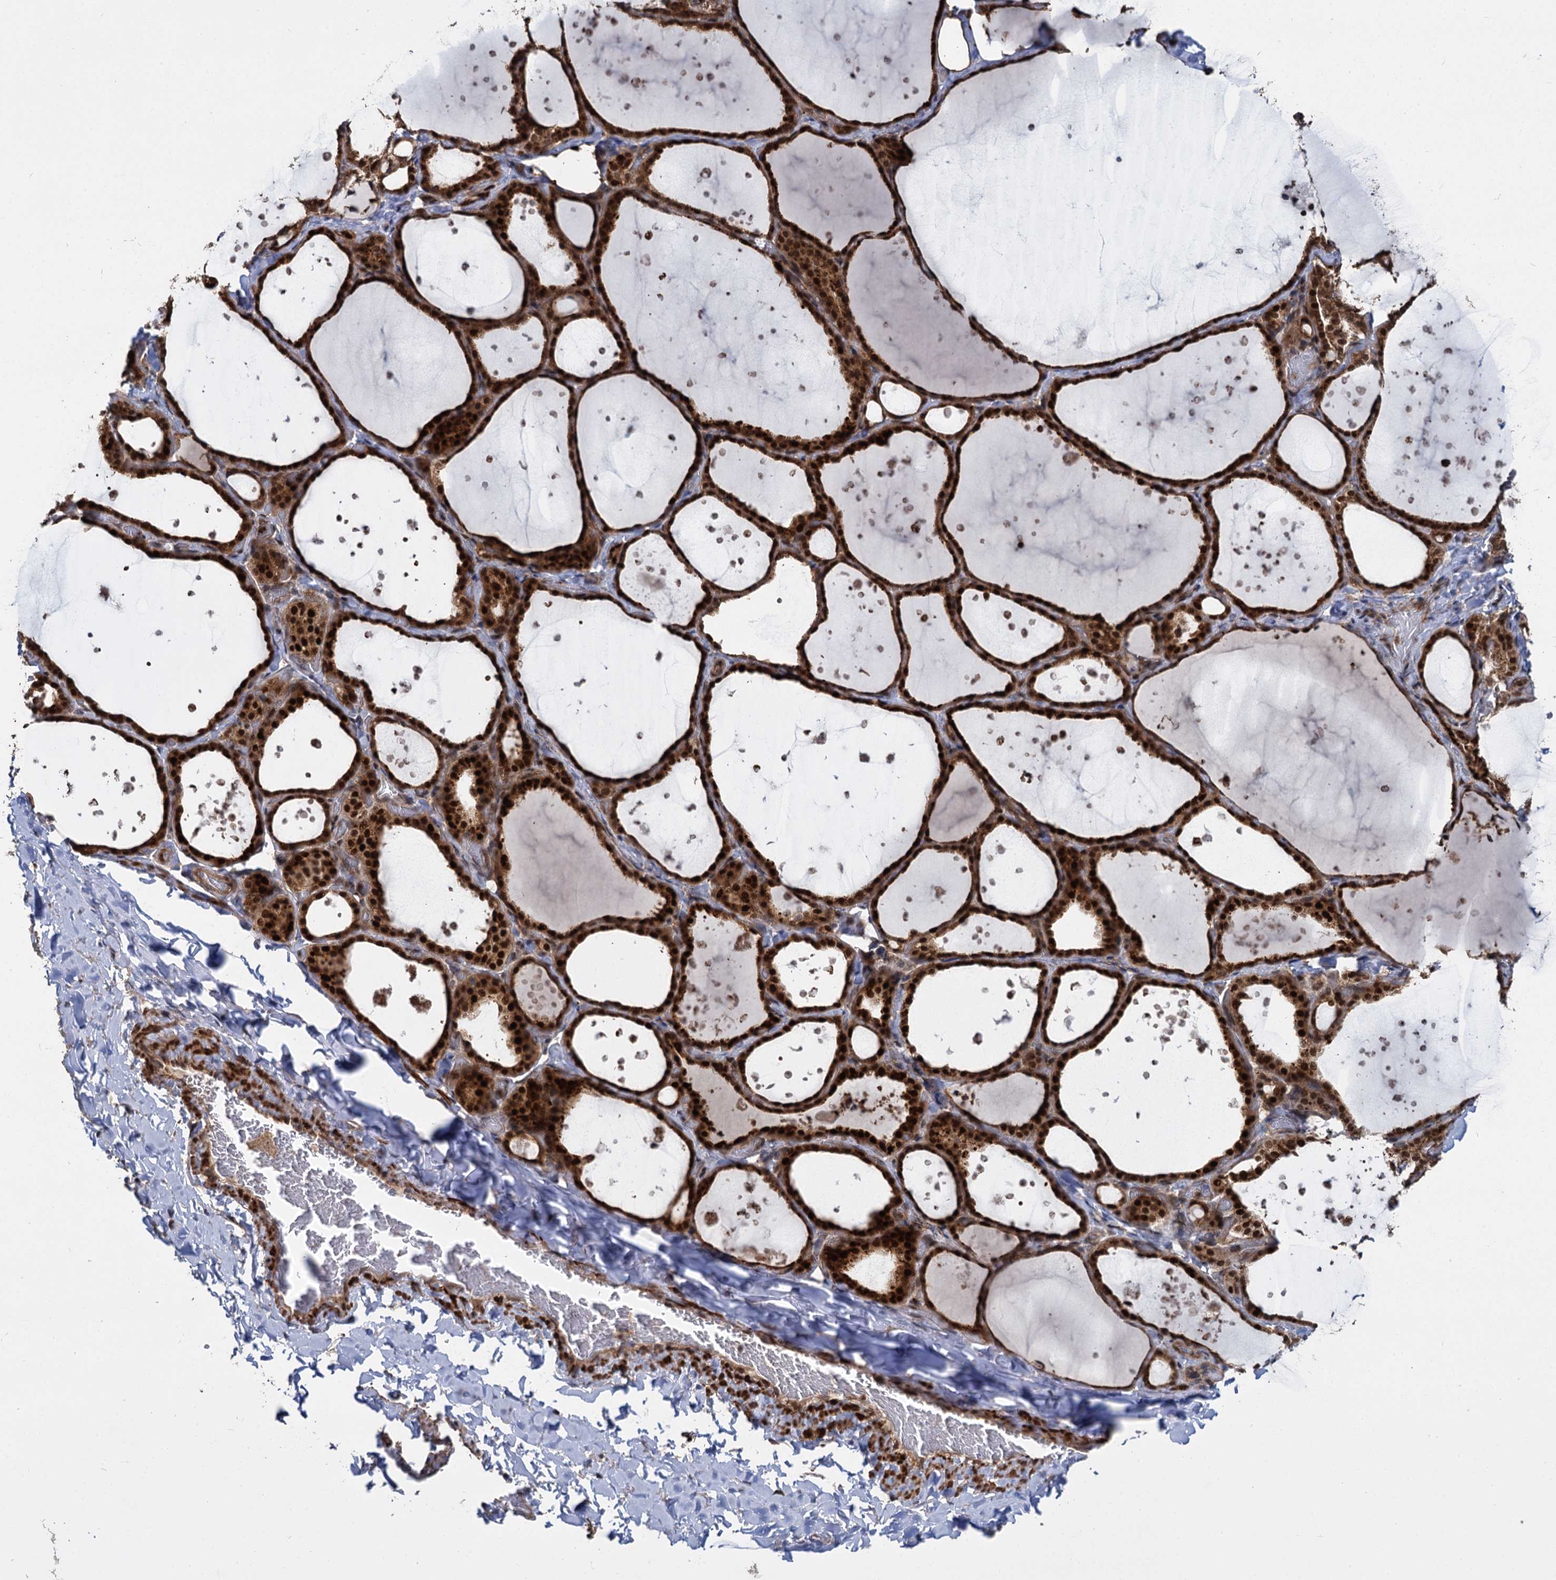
{"staining": {"intensity": "strong", "quantity": ">75%", "location": "cytoplasmic/membranous,nuclear"}, "tissue": "thyroid gland", "cell_type": "Glandular cells", "image_type": "normal", "snomed": [{"axis": "morphology", "description": "Normal tissue, NOS"}, {"axis": "topography", "description": "Thyroid gland"}], "caption": "A high amount of strong cytoplasmic/membranous,nuclear staining is identified in approximately >75% of glandular cells in unremarkable thyroid gland.", "gene": "GAL3ST4", "patient": {"sex": "female", "age": 44}}